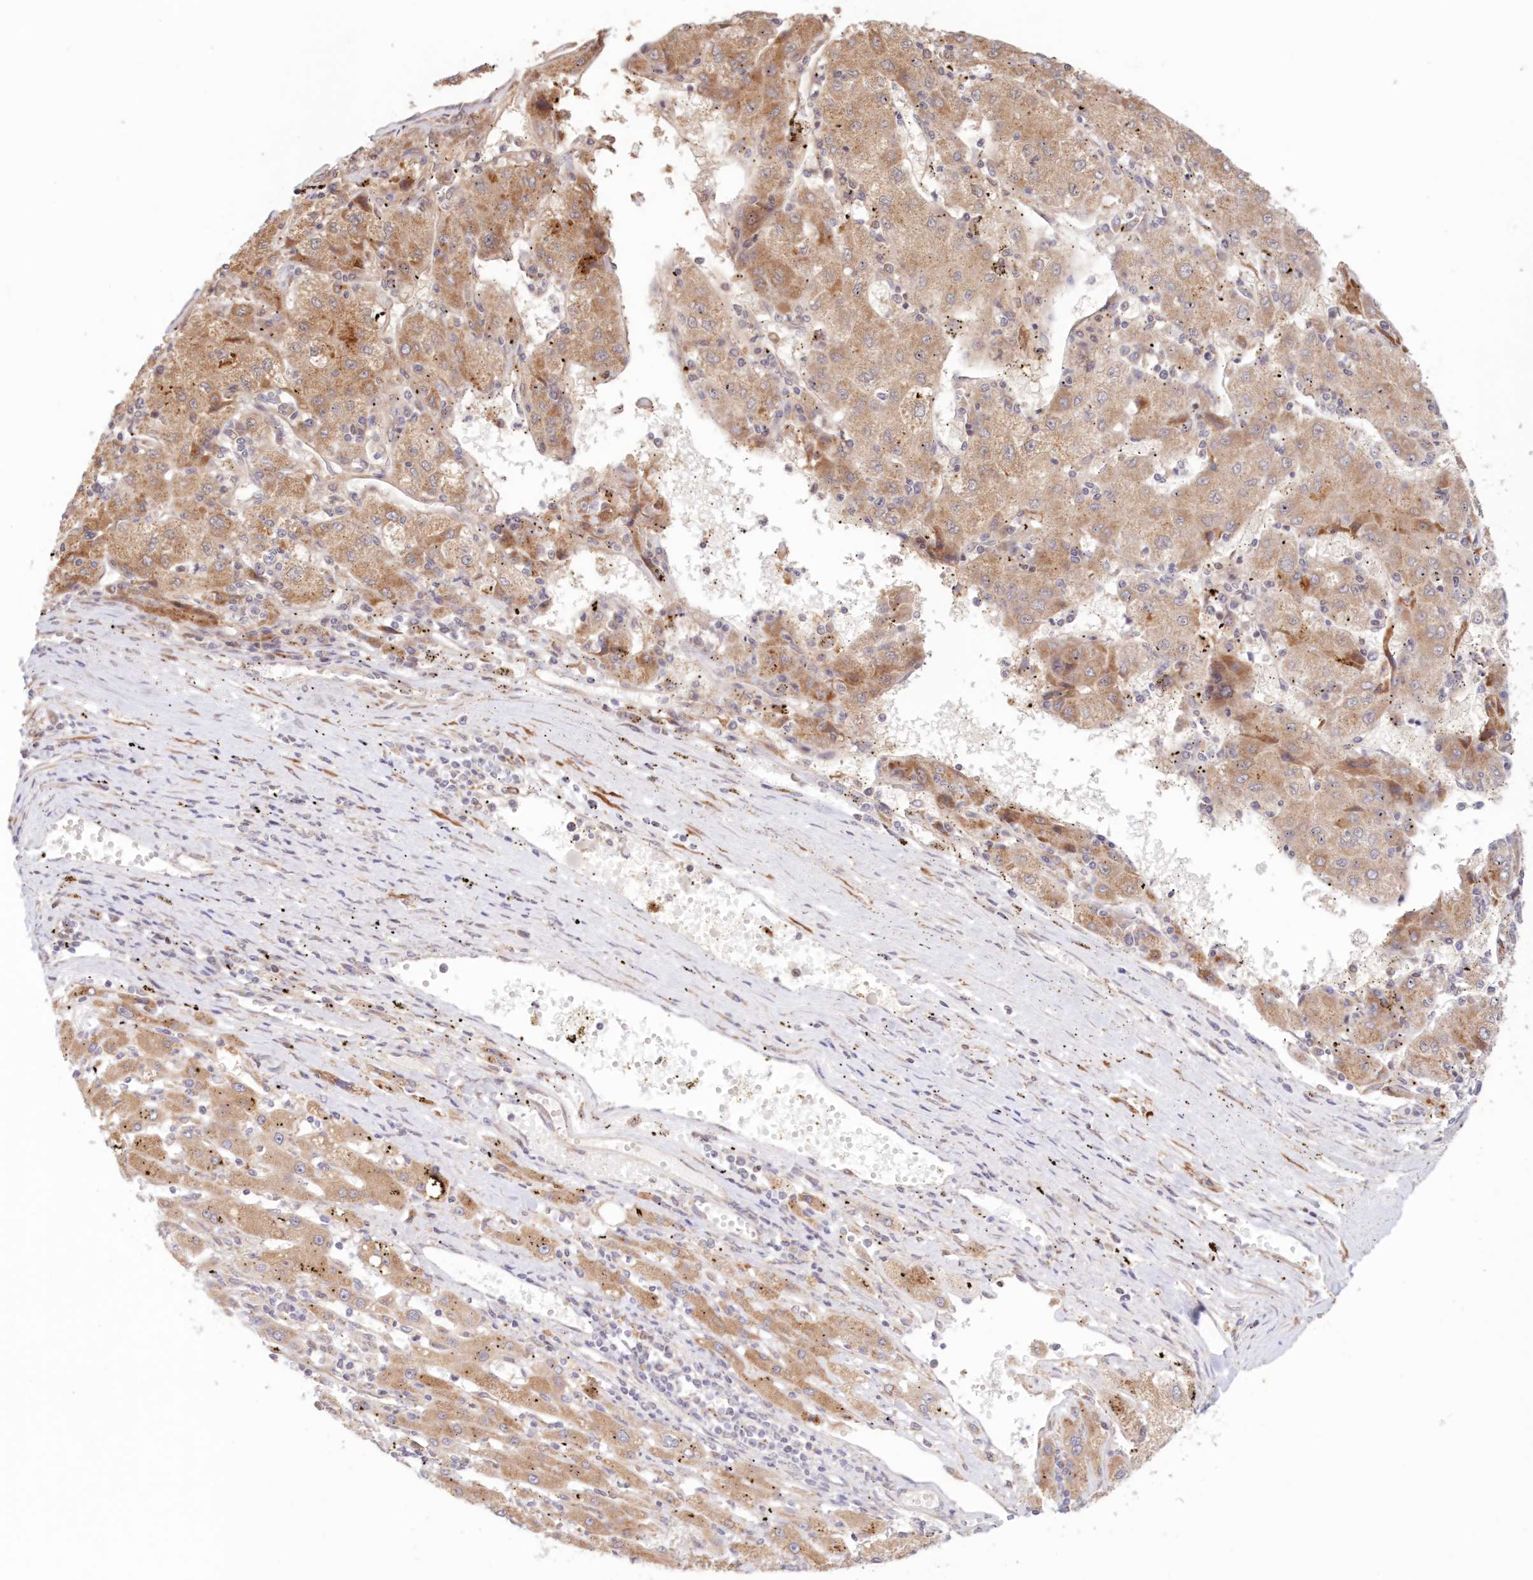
{"staining": {"intensity": "moderate", "quantity": ">75%", "location": "cytoplasmic/membranous"}, "tissue": "liver cancer", "cell_type": "Tumor cells", "image_type": "cancer", "snomed": [{"axis": "morphology", "description": "Carcinoma, Hepatocellular, NOS"}, {"axis": "topography", "description": "Liver"}], "caption": "Liver cancer was stained to show a protein in brown. There is medium levels of moderate cytoplasmic/membranous staining in approximately >75% of tumor cells.", "gene": "PCYOX1L", "patient": {"sex": "male", "age": 72}}